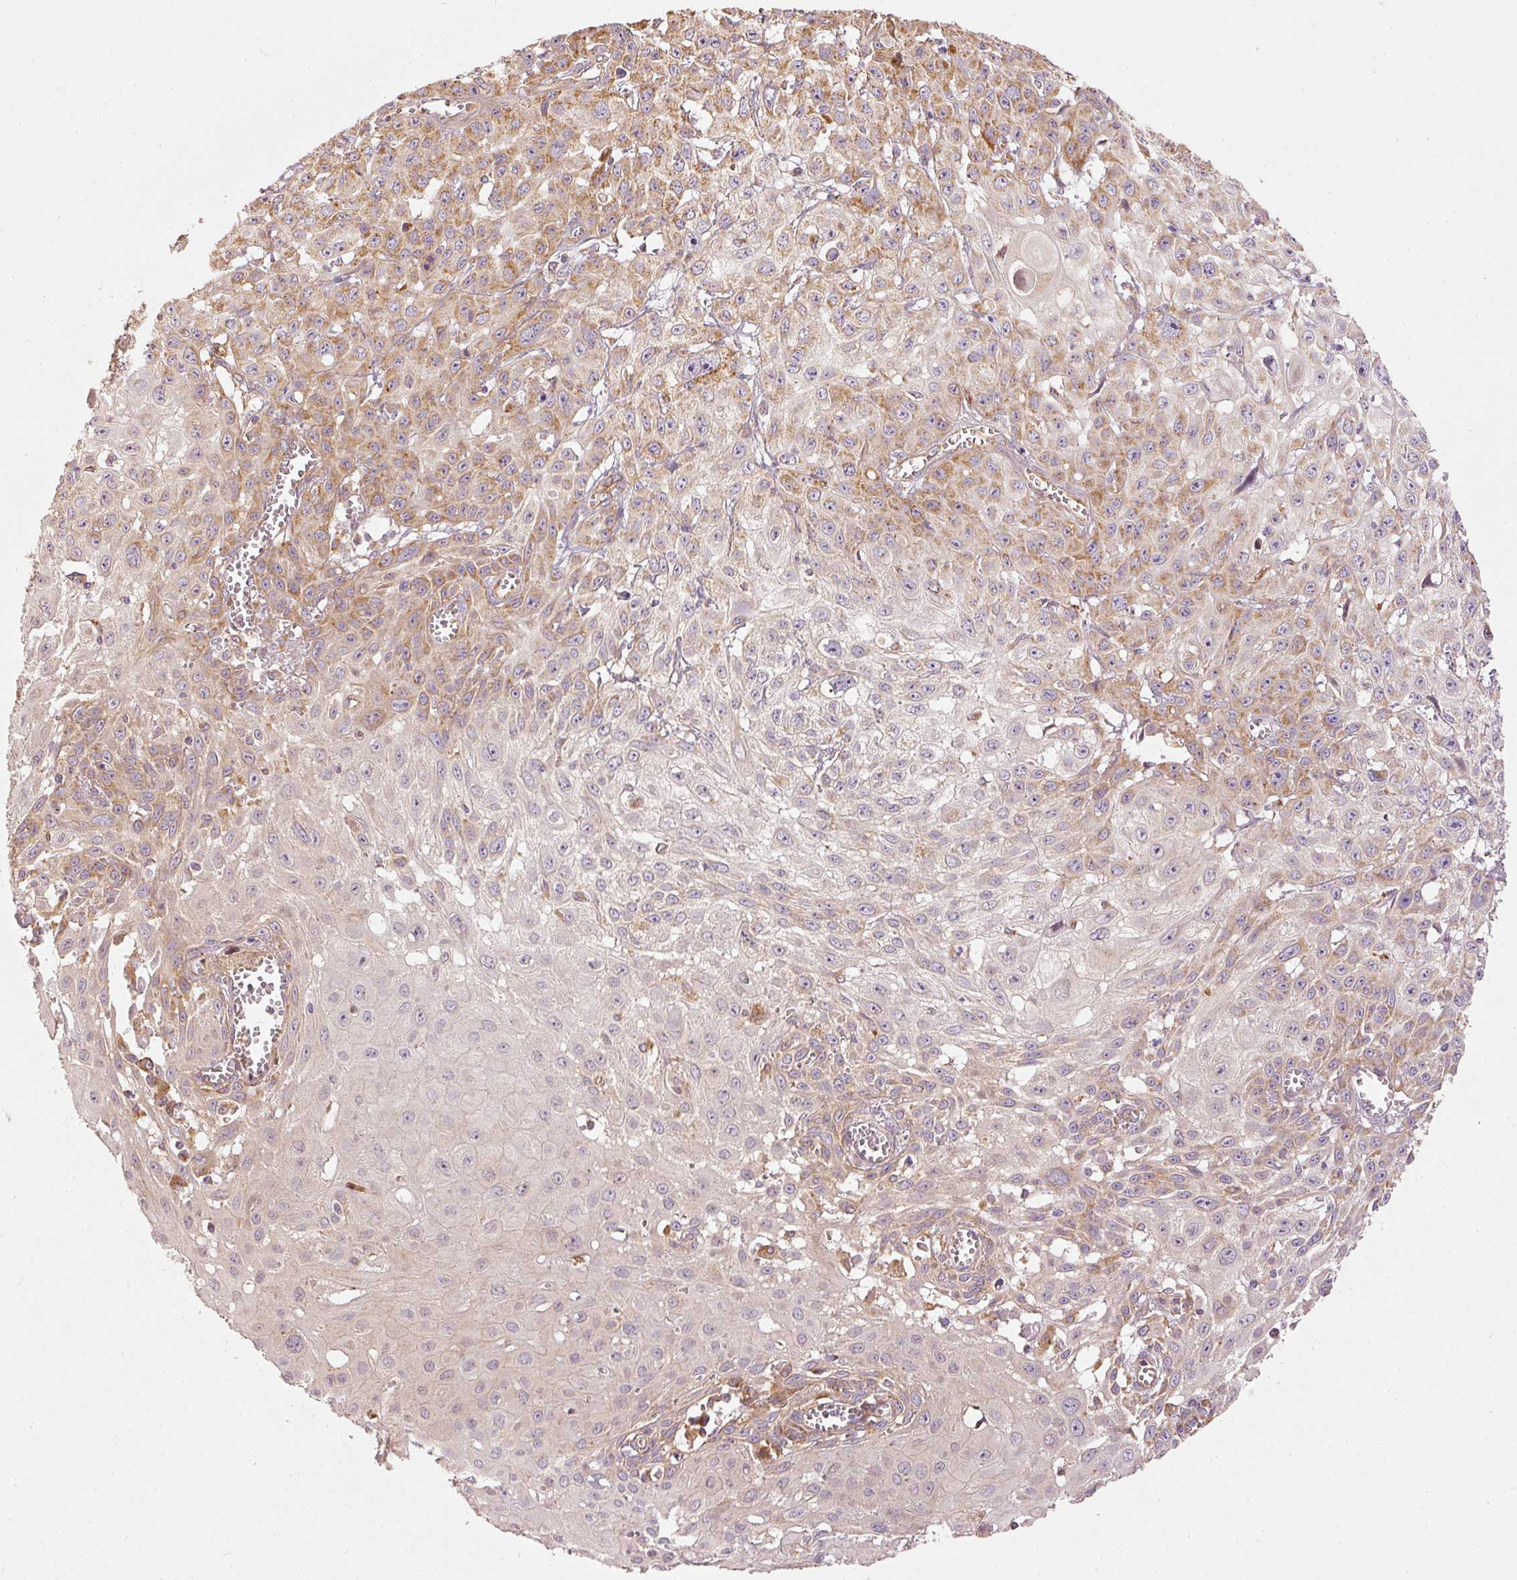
{"staining": {"intensity": "moderate", "quantity": "25%-75%", "location": "cytoplasmic/membranous"}, "tissue": "skin cancer", "cell_type": "Tumor cells", "image_type": "cancer", "snomed": [{"axis": "morphology", "description": "Squamous cell carcinoma, NOS"}, {"axis": "topography", "description": "Skin"}, {"axis": "topography", "description": "Vulva"}], "caption": "A high-resolution photomicrograph shows IHC staining of squamous cell carcinoma (skin), which reveals moderate cytoplasmic/membranous staining in approximately 25%-75% of tumor cells.", "gene": "MTHFD1L", "patient": {"sex": "female", "age": 71}}